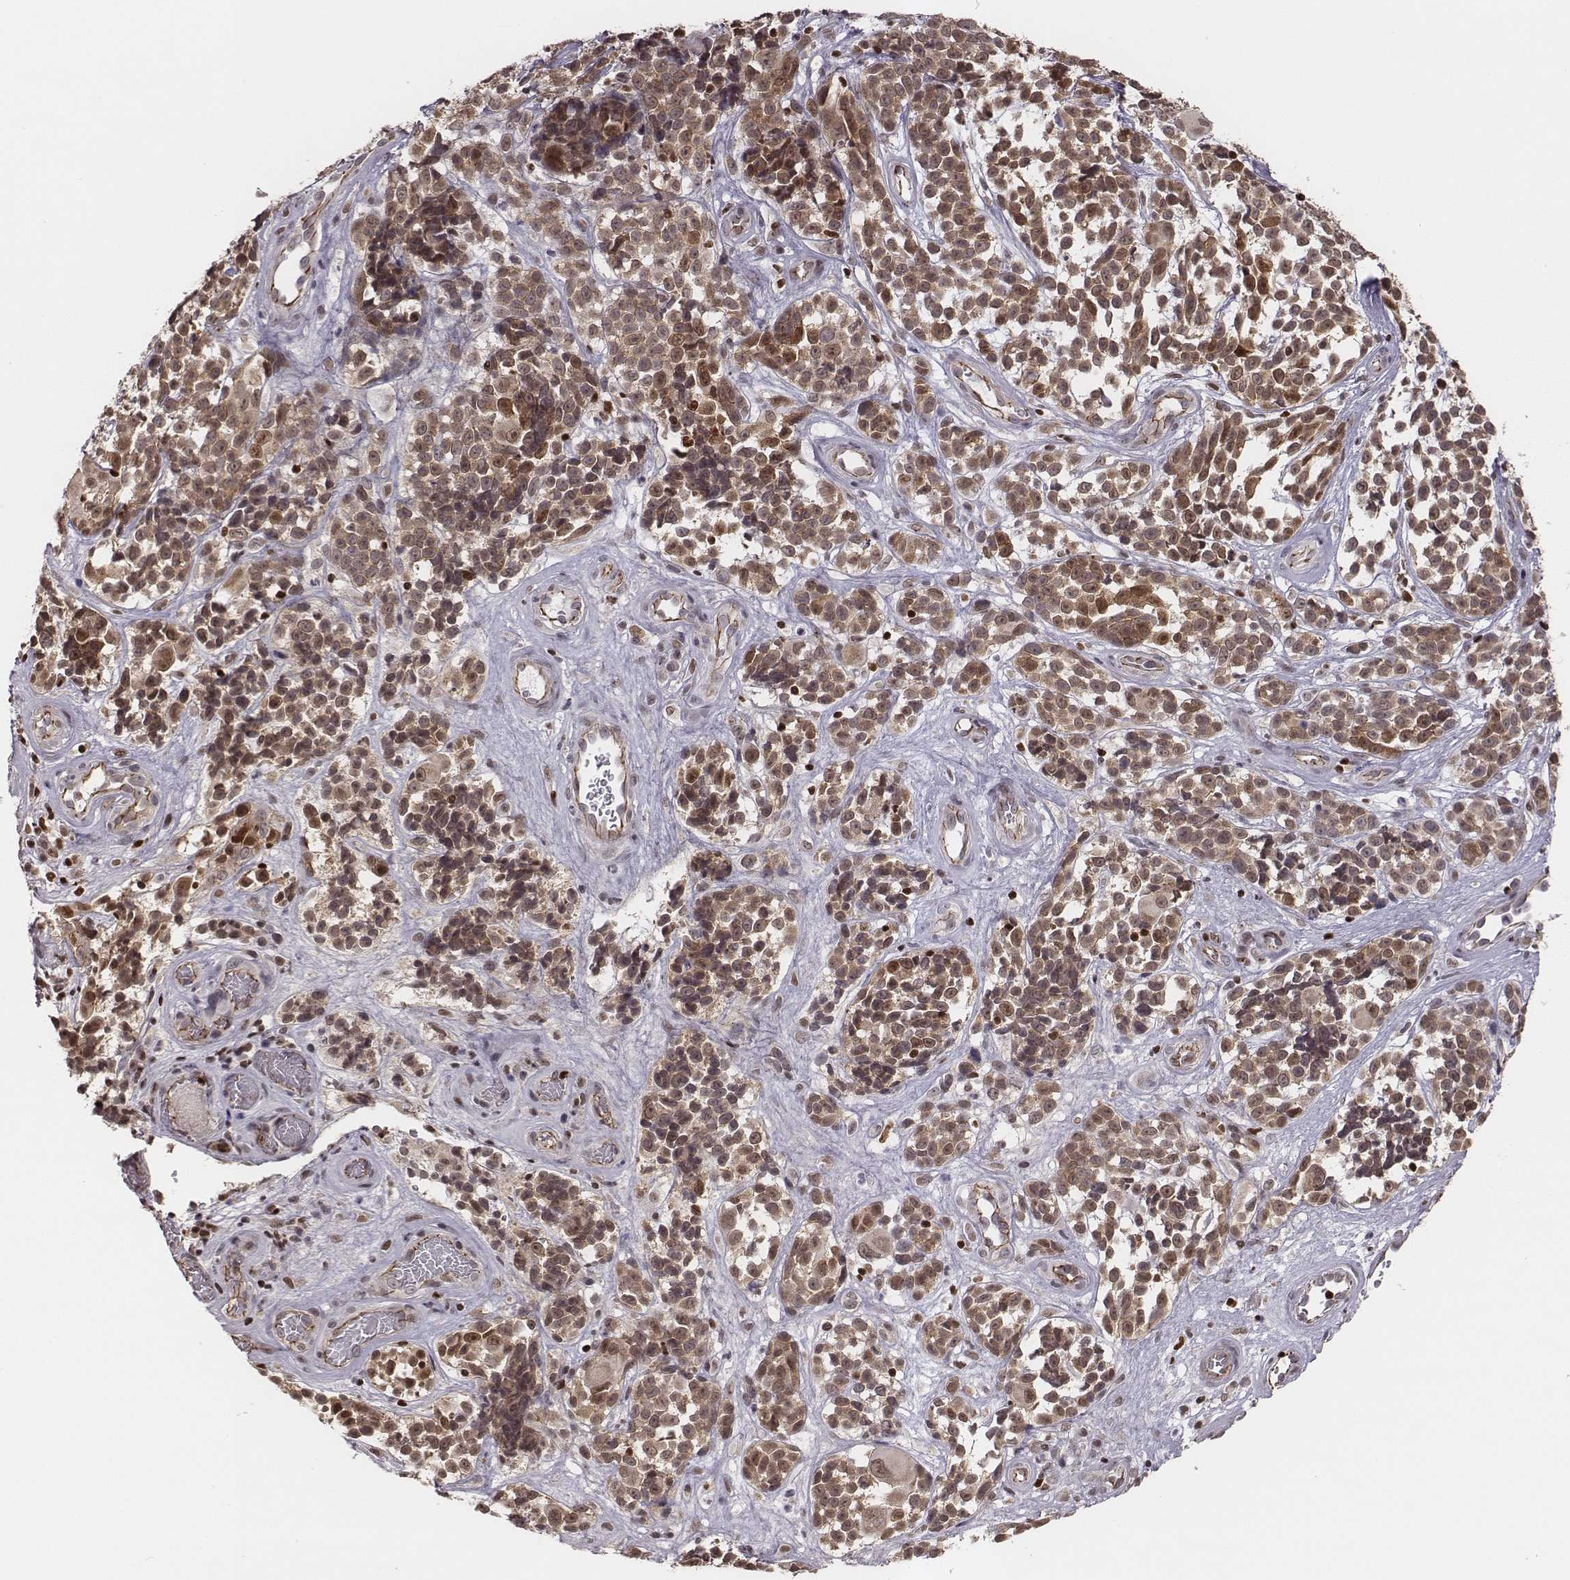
{"staining": {"intensity": "moderate", "quantity": ">75%", "location": "cytoplasmic/membranous,nuclear"}, "tissue": "melanoma", "cell_type": "Tumor cells", "image_type": "cancer", "snomed": [{"axis": "morphology", "description": "Malignant melanoma, NOS"}, {"axis": "topography", "description": "Skin"}], "caption": "Brown immunohistochemical staining in human malignant melanoma exhibits moderate cytoplasmic/membranous and nuclear expression in about >75% of tumor cells.", "gene": "WDR59", "patient": {"sex": "female", "age": 88}}